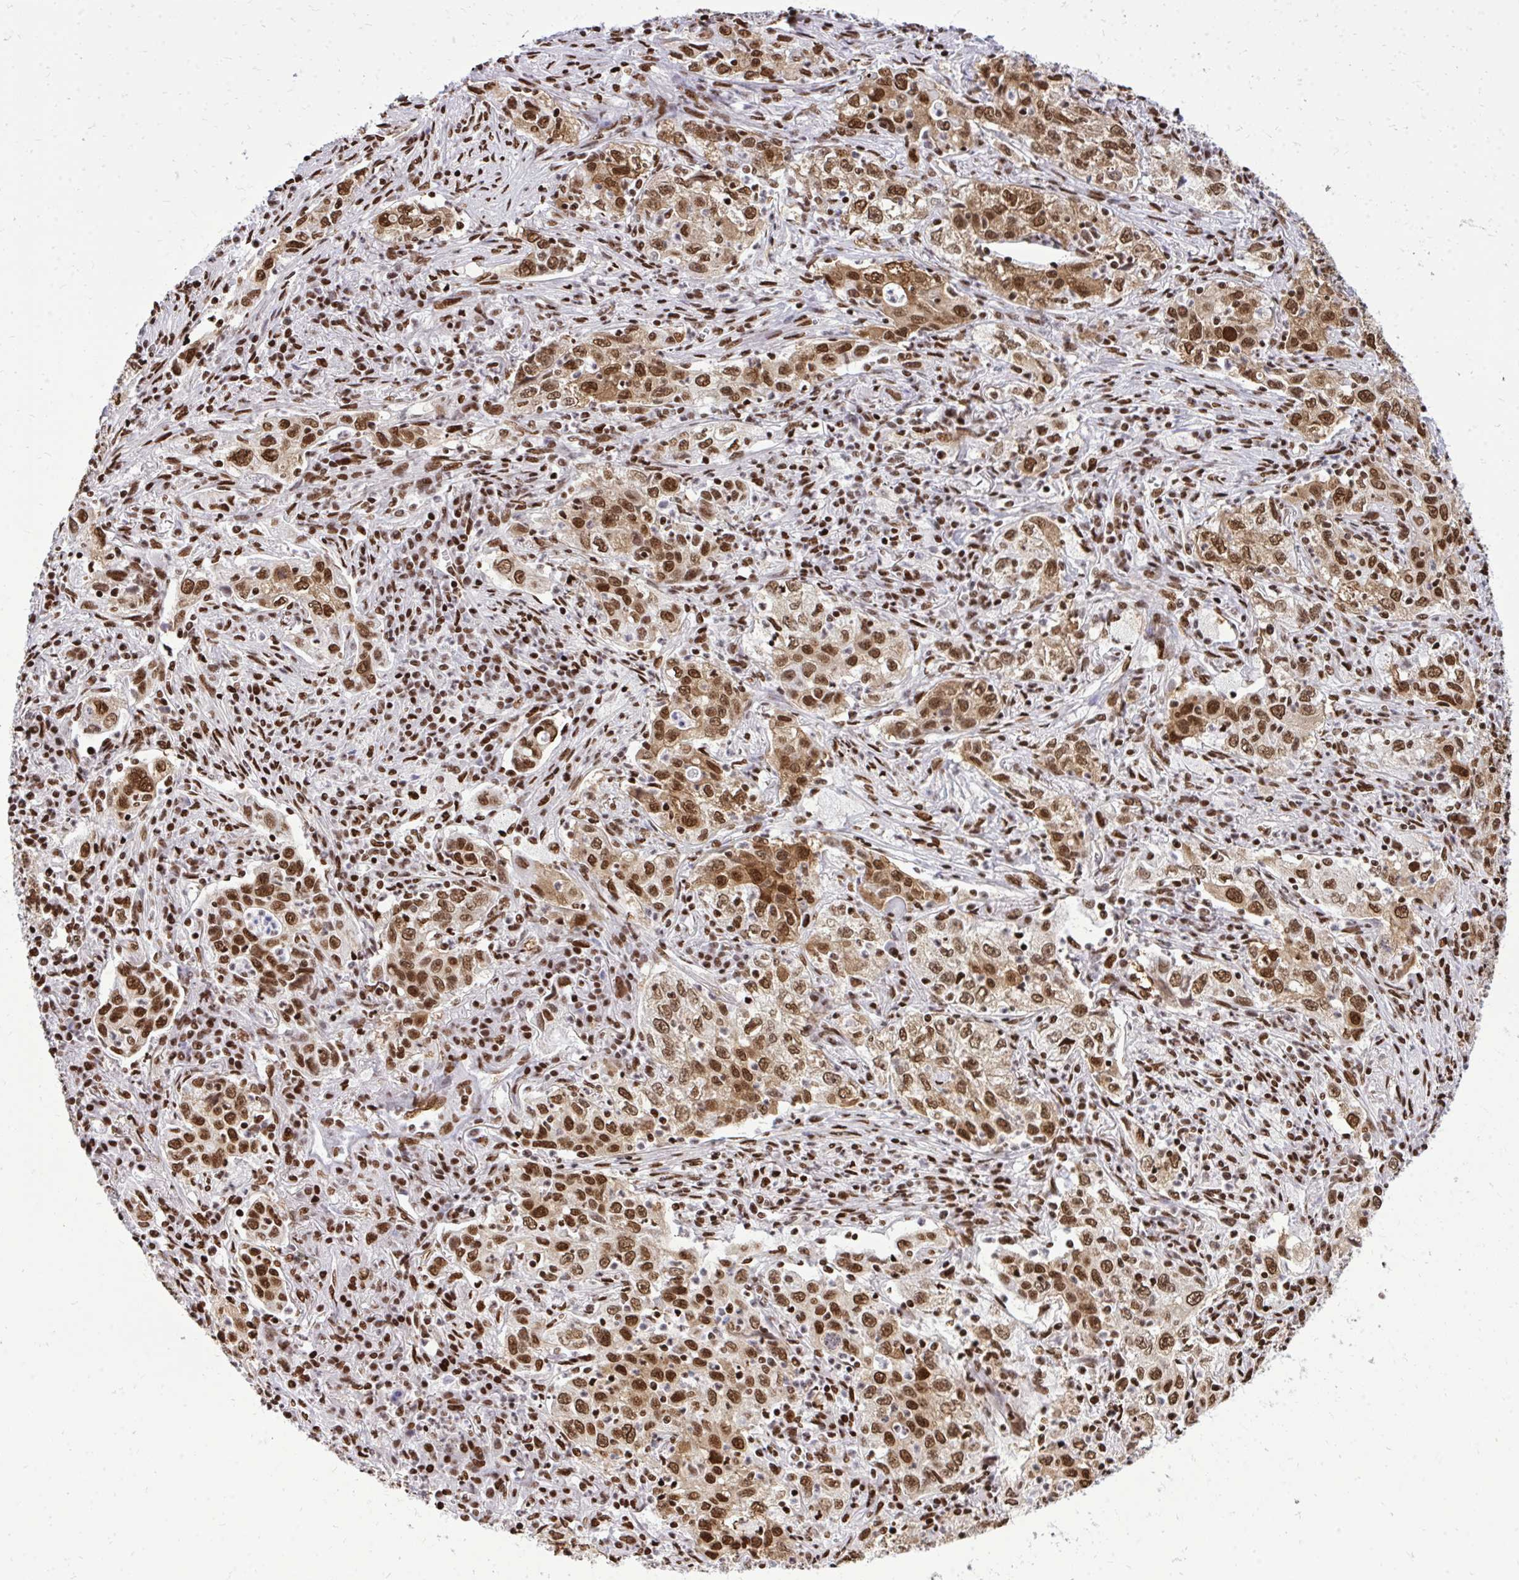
{"staining": {"intensity": "moderate", "quantity": ">75%", "location": "nuclear"}, "tissue": "lung cancer", "cell_type": "Tumor cells", "image_type": "cancer", "snomed": [{"axis": "morphology", "description": "Squamous cell carcinoma, NOS"}, {"axis": "topography", "description": "Lung"}], "caption": "This photomicrograph shows lung cancer (squamous cell carcinoma) stained with immunohistochemistry to label a protein in brown. The nuclear of tumor cells show moderate positivity for the protein. Nuclei are counter-stained blue.", "gene": "TBL1Y", "patient": {"sex": "male", "age": 71}}